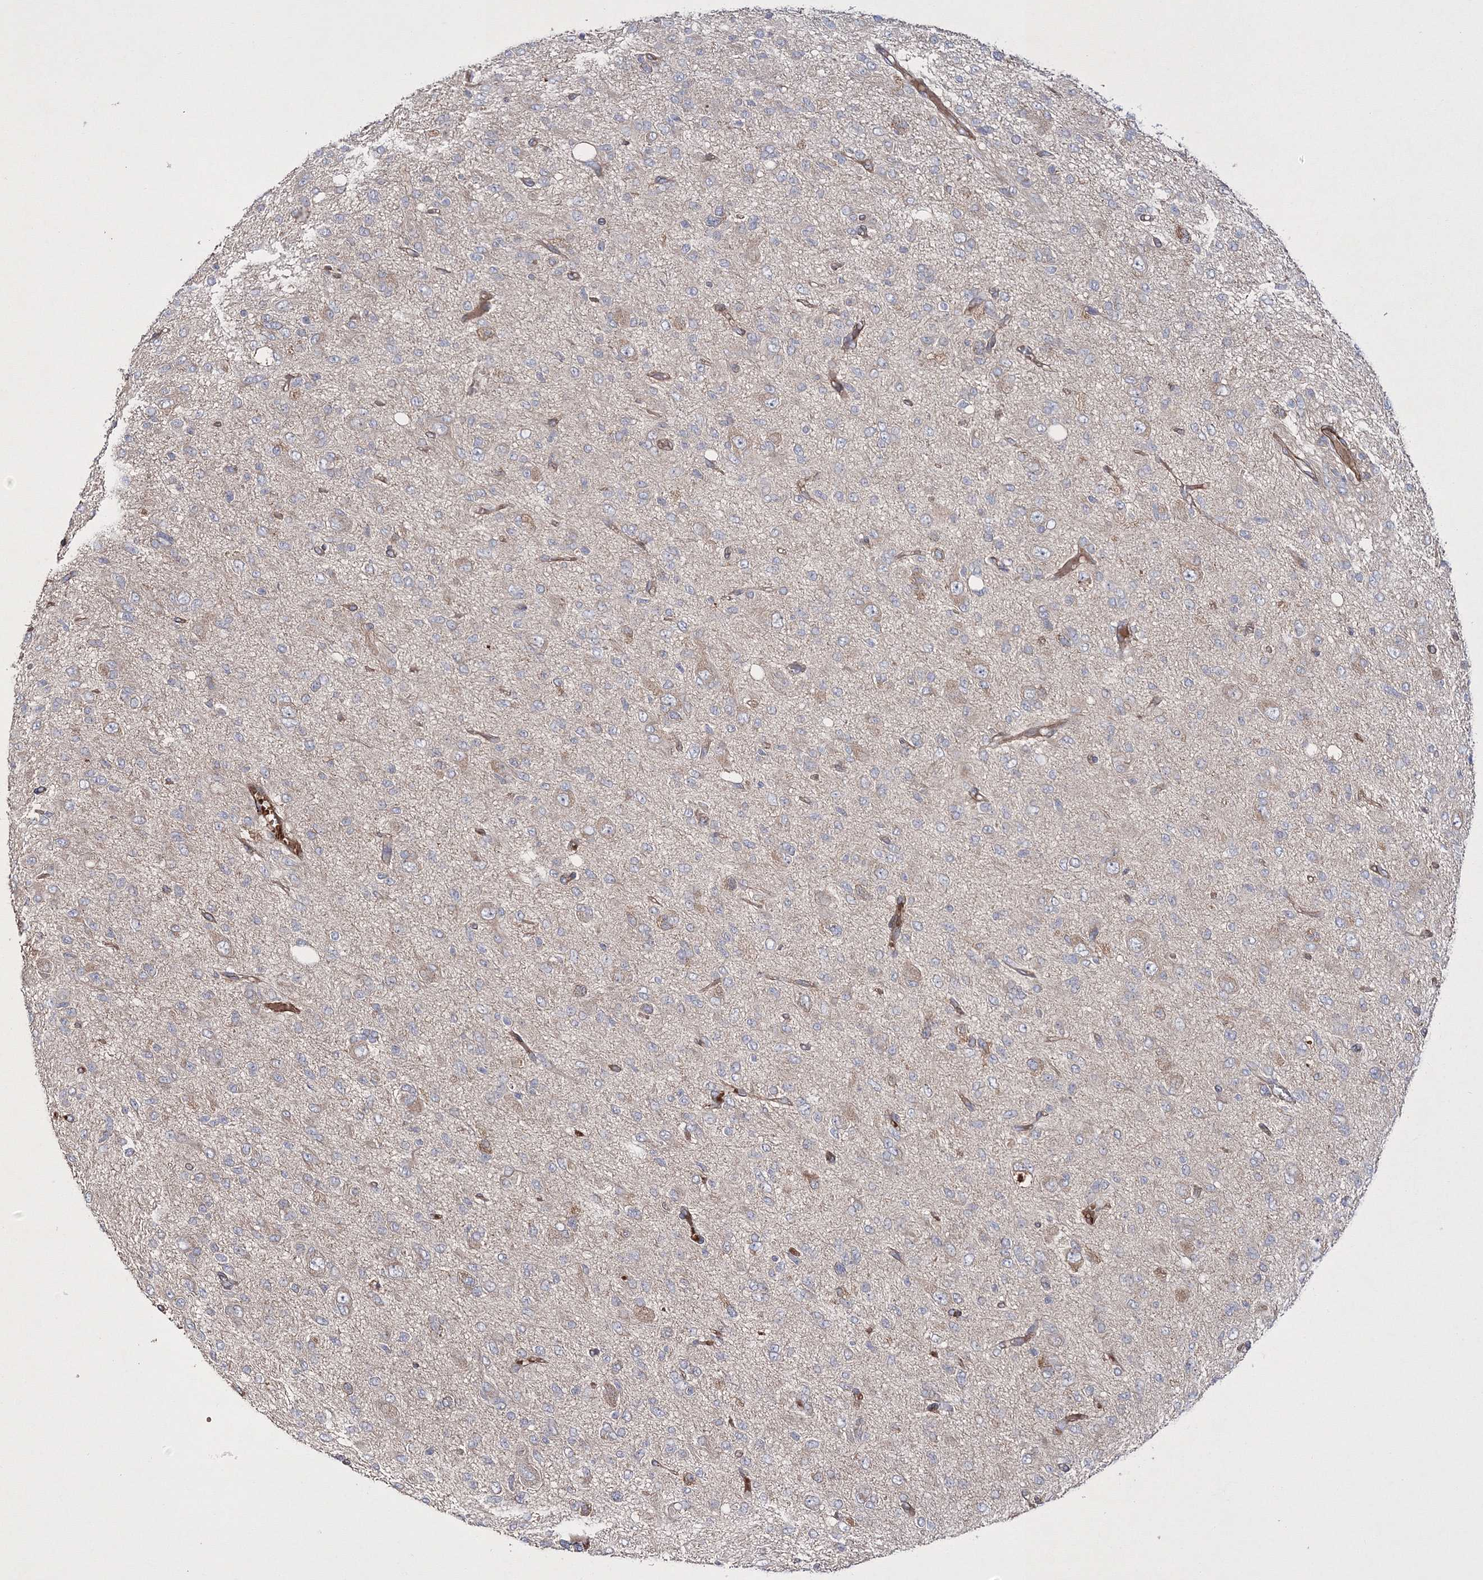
{"staining": {"intensity": "negative", "quantity": "none", "location": "none"}, "tissue": "glioma", "cell_type": "Tumor cells", "image_type": "cancer", "snomed": [{"axis": "morphology", "description": "Glioma, malignant, High grade"}, {"axis": "topography", "description": "Brain"}], "caption": "Tumor cells are negative for protein expression in human high-grade glioma (malignant).", "gene": "ZSWIM6", "patient": {"sex": "female", "age": 59}}